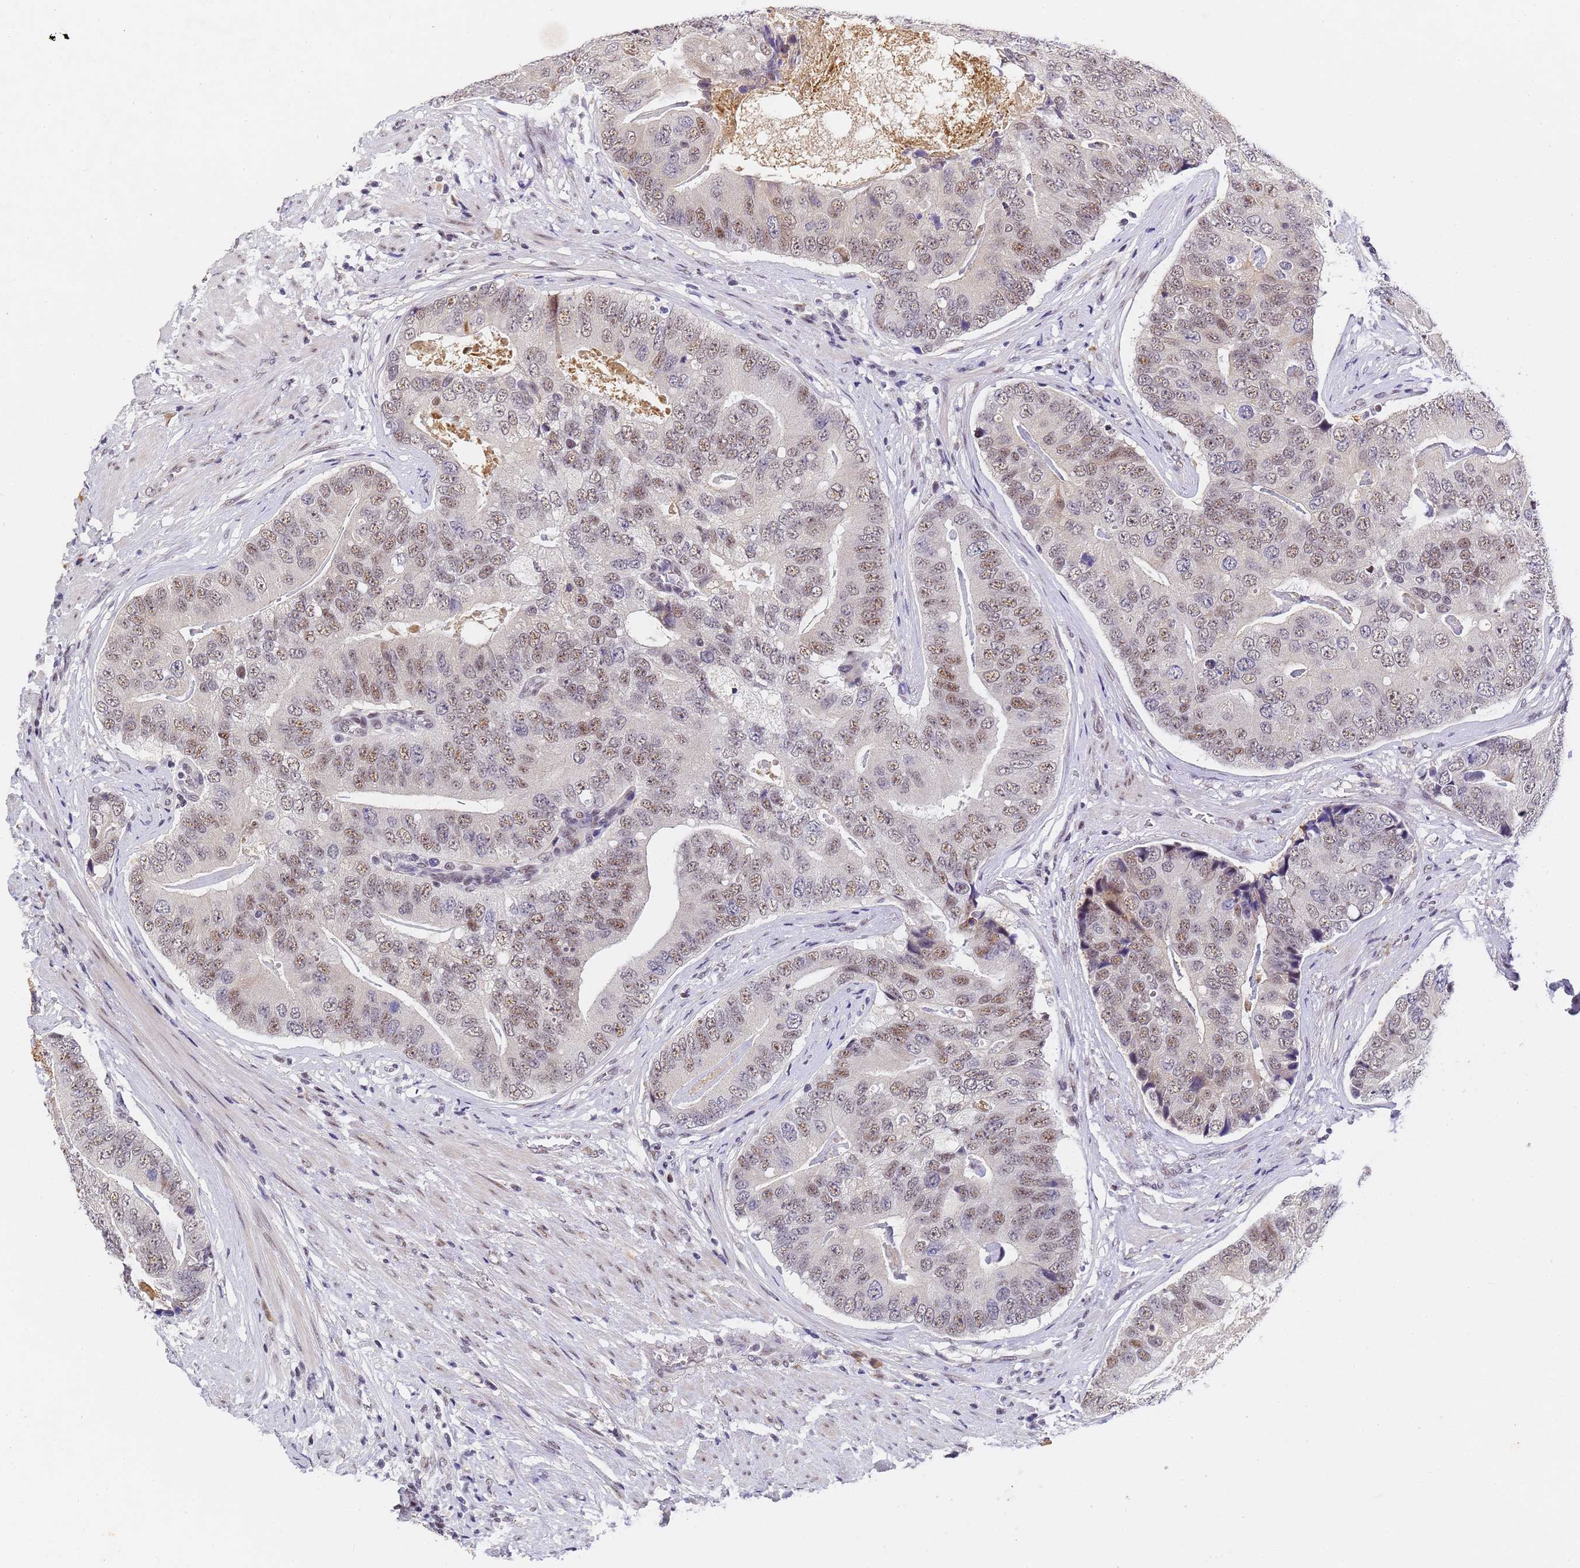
{"staining": {"intensity": "moderate", "quantity": "25%-75%", "location": "nuclear"}, "tissue": "prostate cancer", "cell_type": "Tumor cells", "image_type": "cancer", "snomed": [{"axis": "morphology", "description": "Adenocarcinoma, High grade"}, {"axis": "topography", "description": "Prostate"}], "caption": "The image reveals a brown stain indicating the presence of a protein in the nuclear of tumor cells in prostate cancer.", "gene": "FNBP4", "patient": {"sex": "male", "age": 70}}